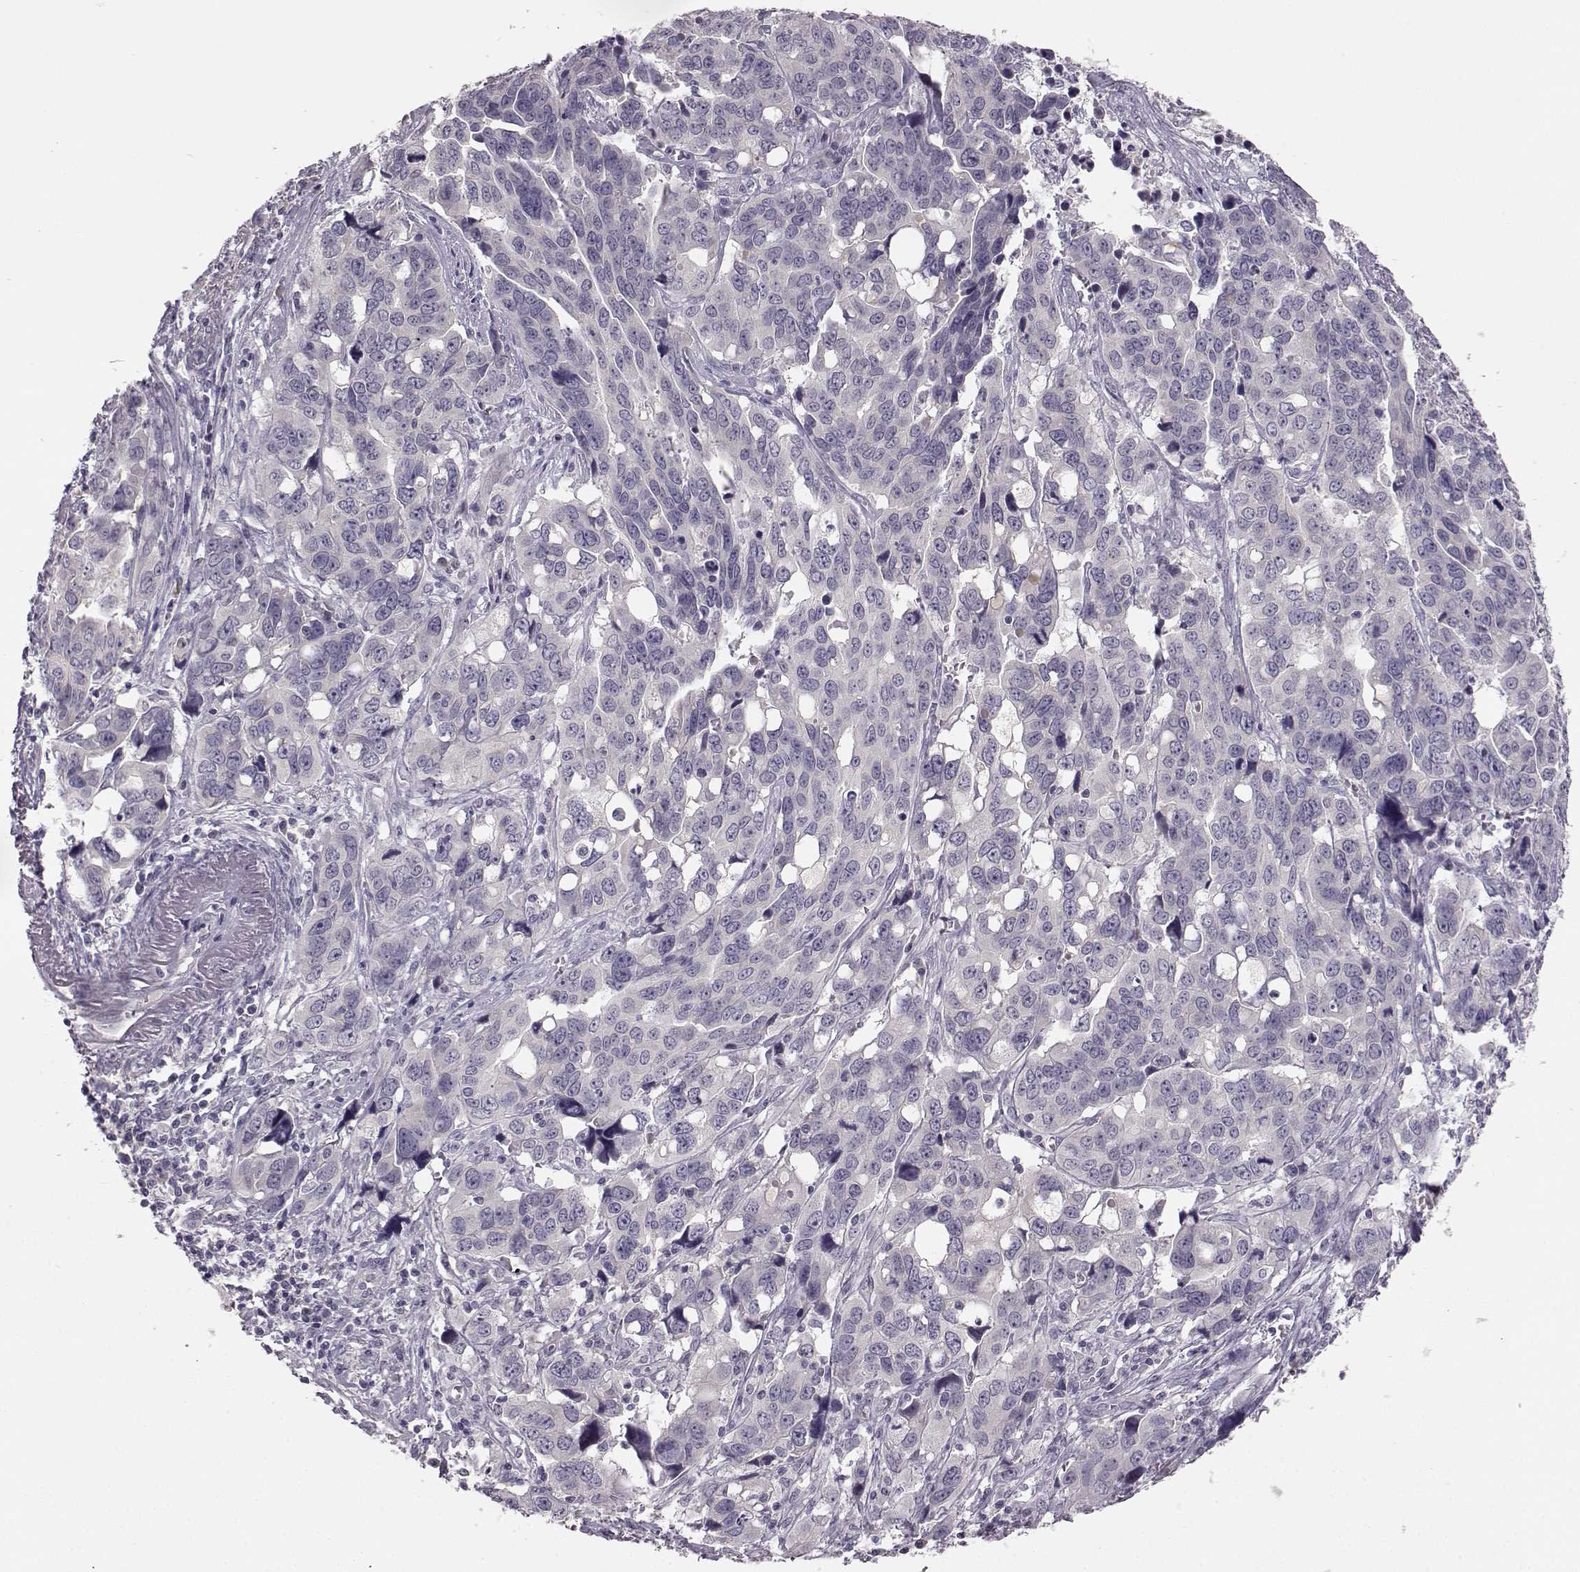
{"staining": {"intensity": "negative", "quantity": "none", "location": "none"}, "tissue": "ovarian cancer", "cell_type": "Tumor cells", "image_type": "cancer", "snomed": [{"axis": "morphology", "description": "Carcinoma, endometroid"}, {"axis": "topography", "description": "Ovary"}], "caption": "DAB immunohistochemical staining of ovarian endometroid carcinoma displays no significant expression in tumor cells. (DAB (3,3'-diaminobenzidine) IHC visualized using brightfield microscopy, high magnification).", "gene": "BFSP2", "patient": {"sex": "female", "age": 78}}